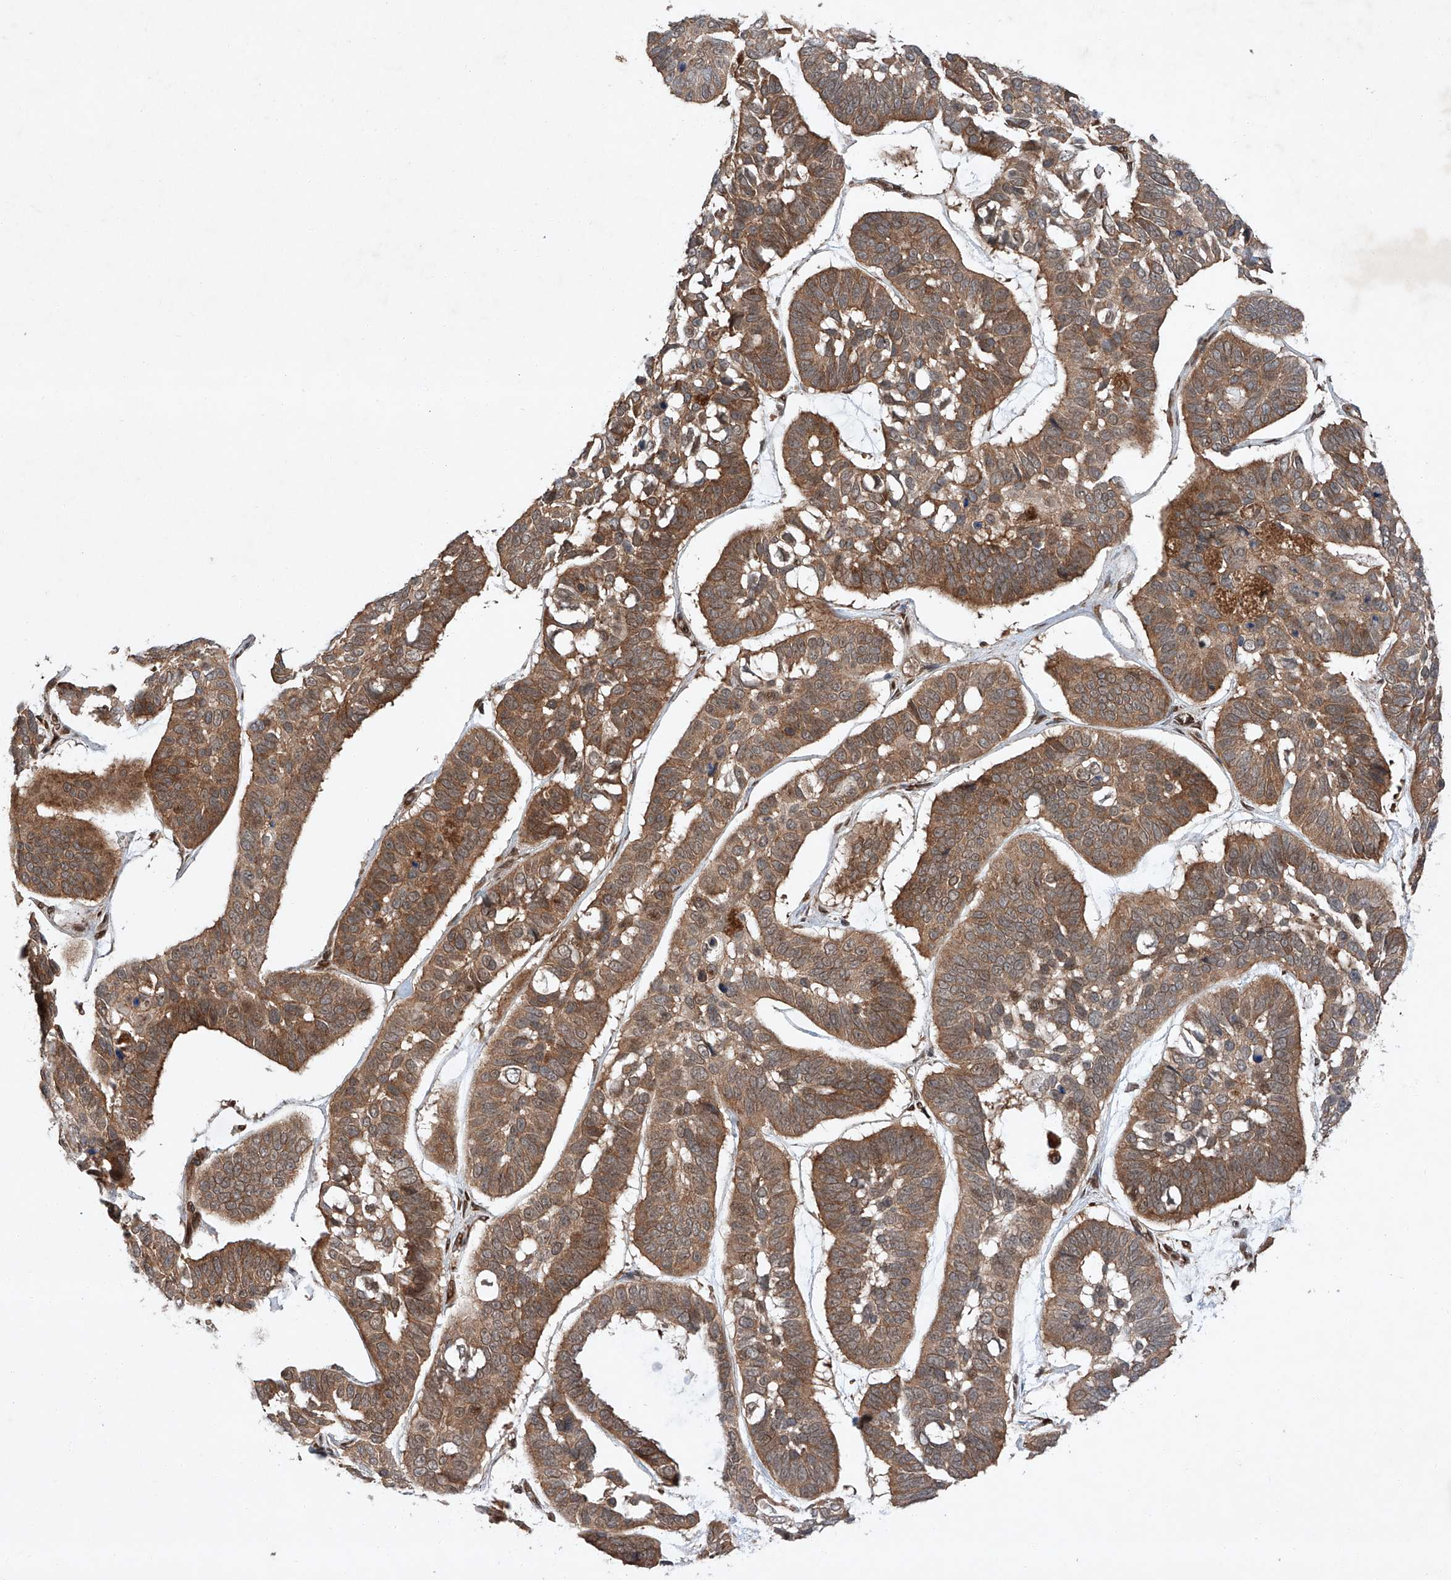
{"staining": {"intensity": "moderate", "quantity": ">75%", "location": "cytoplasmic/membranous"}, "tissue": "skin cancer", "cell_type": "Tumor cells", "image_type": "cancer", "snomed": [{"axis": "morphology", "description": "Basal cell carcinoma"}, {"axis": "topography", "description": "Skin"}], "caption": "A photomicrograph of human skin cancer (basal cell carcinoma) stained for a protein reveals moderate cytoplasmic/membranous brown staining in tumor cells. Using DAB (brown) and hematoxylin (blue) stains, captured at high magnification using brightfield microscopy.", "gene": "ZFP28", "patient": {"sex": "male", "age": 62}}